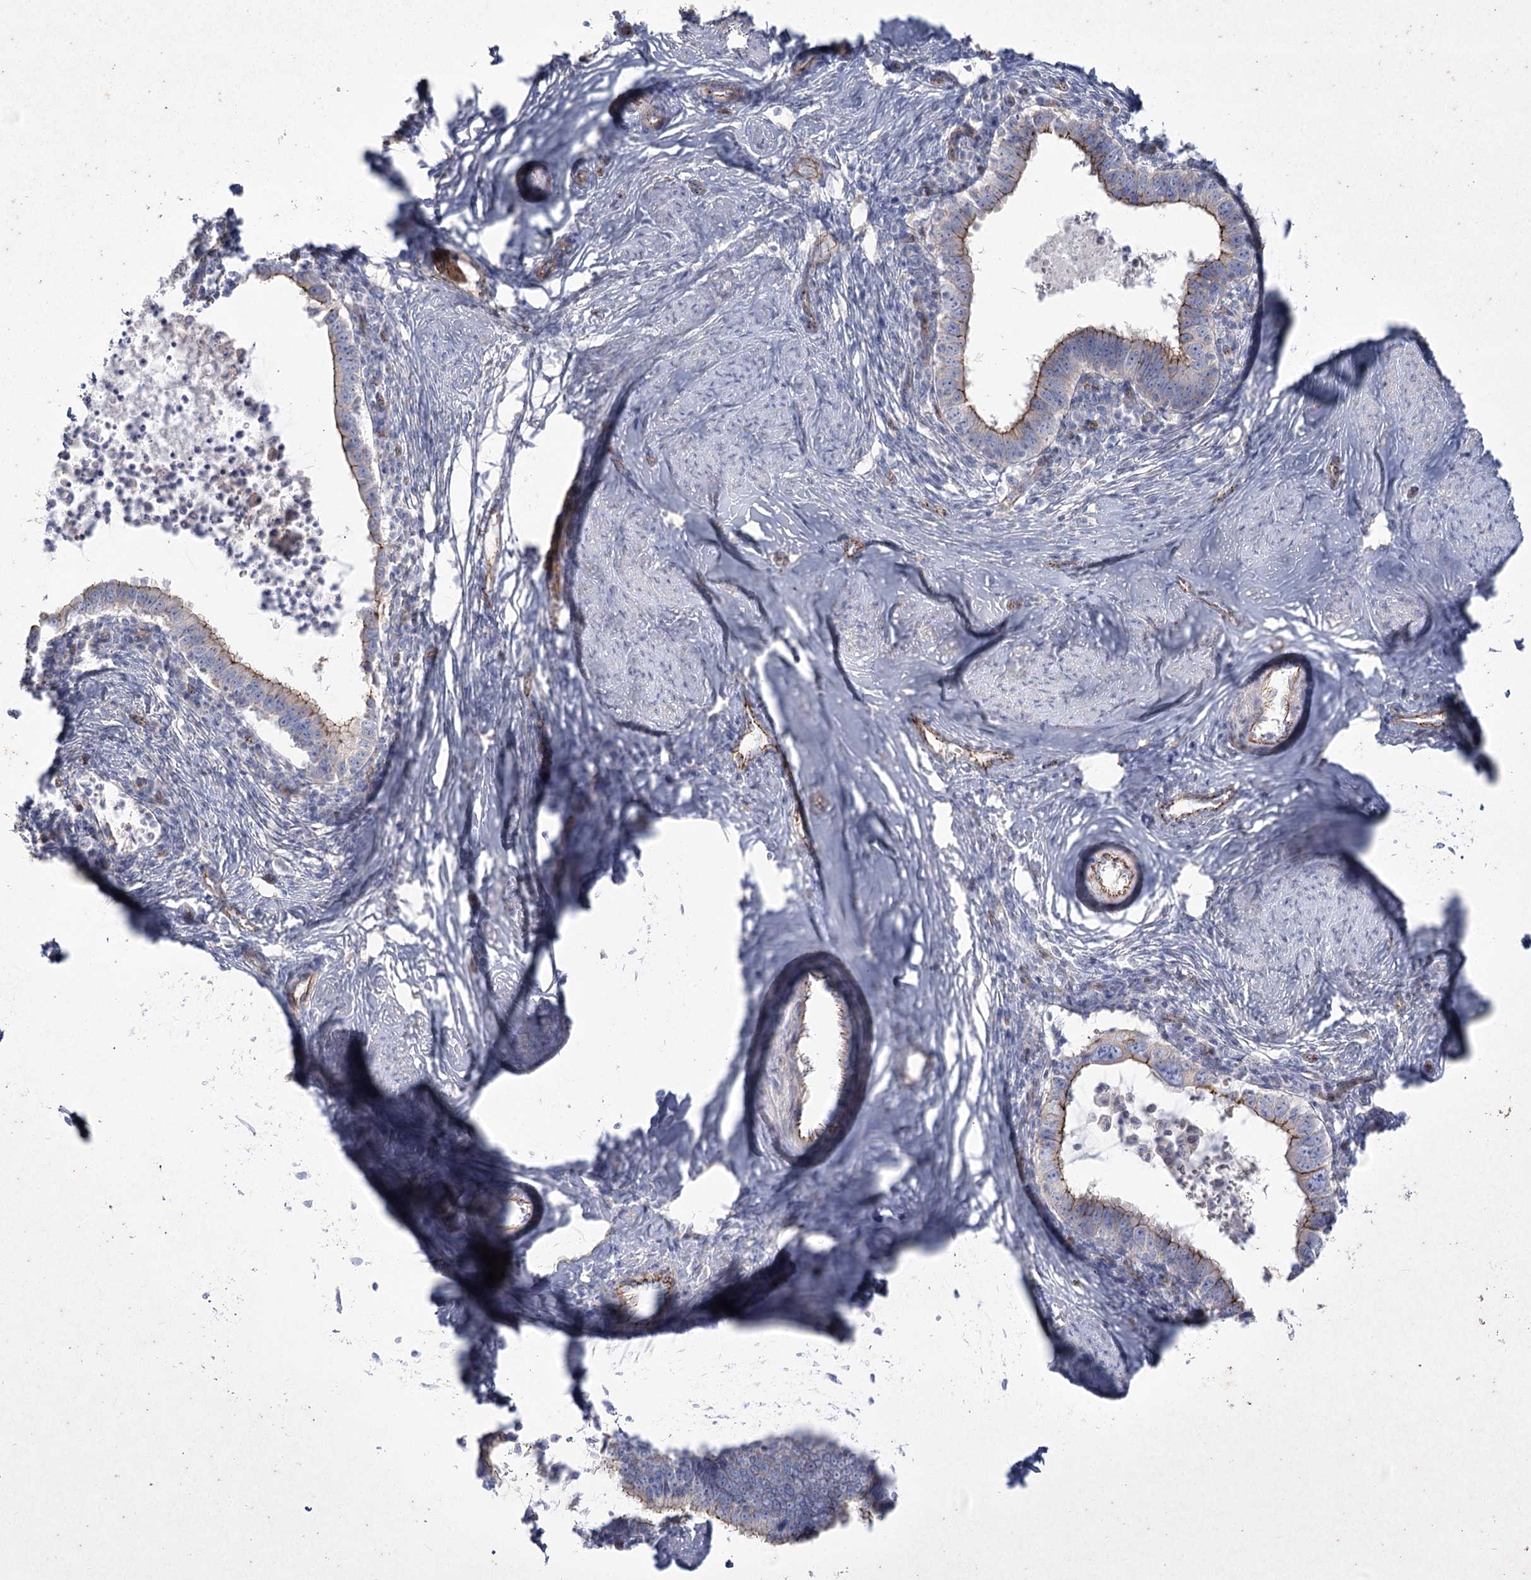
{"staining": {"intensity": "moderate", "quantity": ">75%", "location": "cytoplasmic/membranous"}, "tissue": "cervical cancer", "cell_type": "Tumor cells", "image_type": "cancer", "snomed": [{"axis": "morphology", "description": "Adenocarcinoma, NOS"}, {"axis": "topography", "description": "Cervix"}], "caption": "Protein staining of adenocarcinoma (cervical) tissue shows moderate cytoplasmic/membranous staining in approximately >75% of tumor cells.", "gene": "LDLRAD3", "patient": {"sex": "female", "age": 36}}